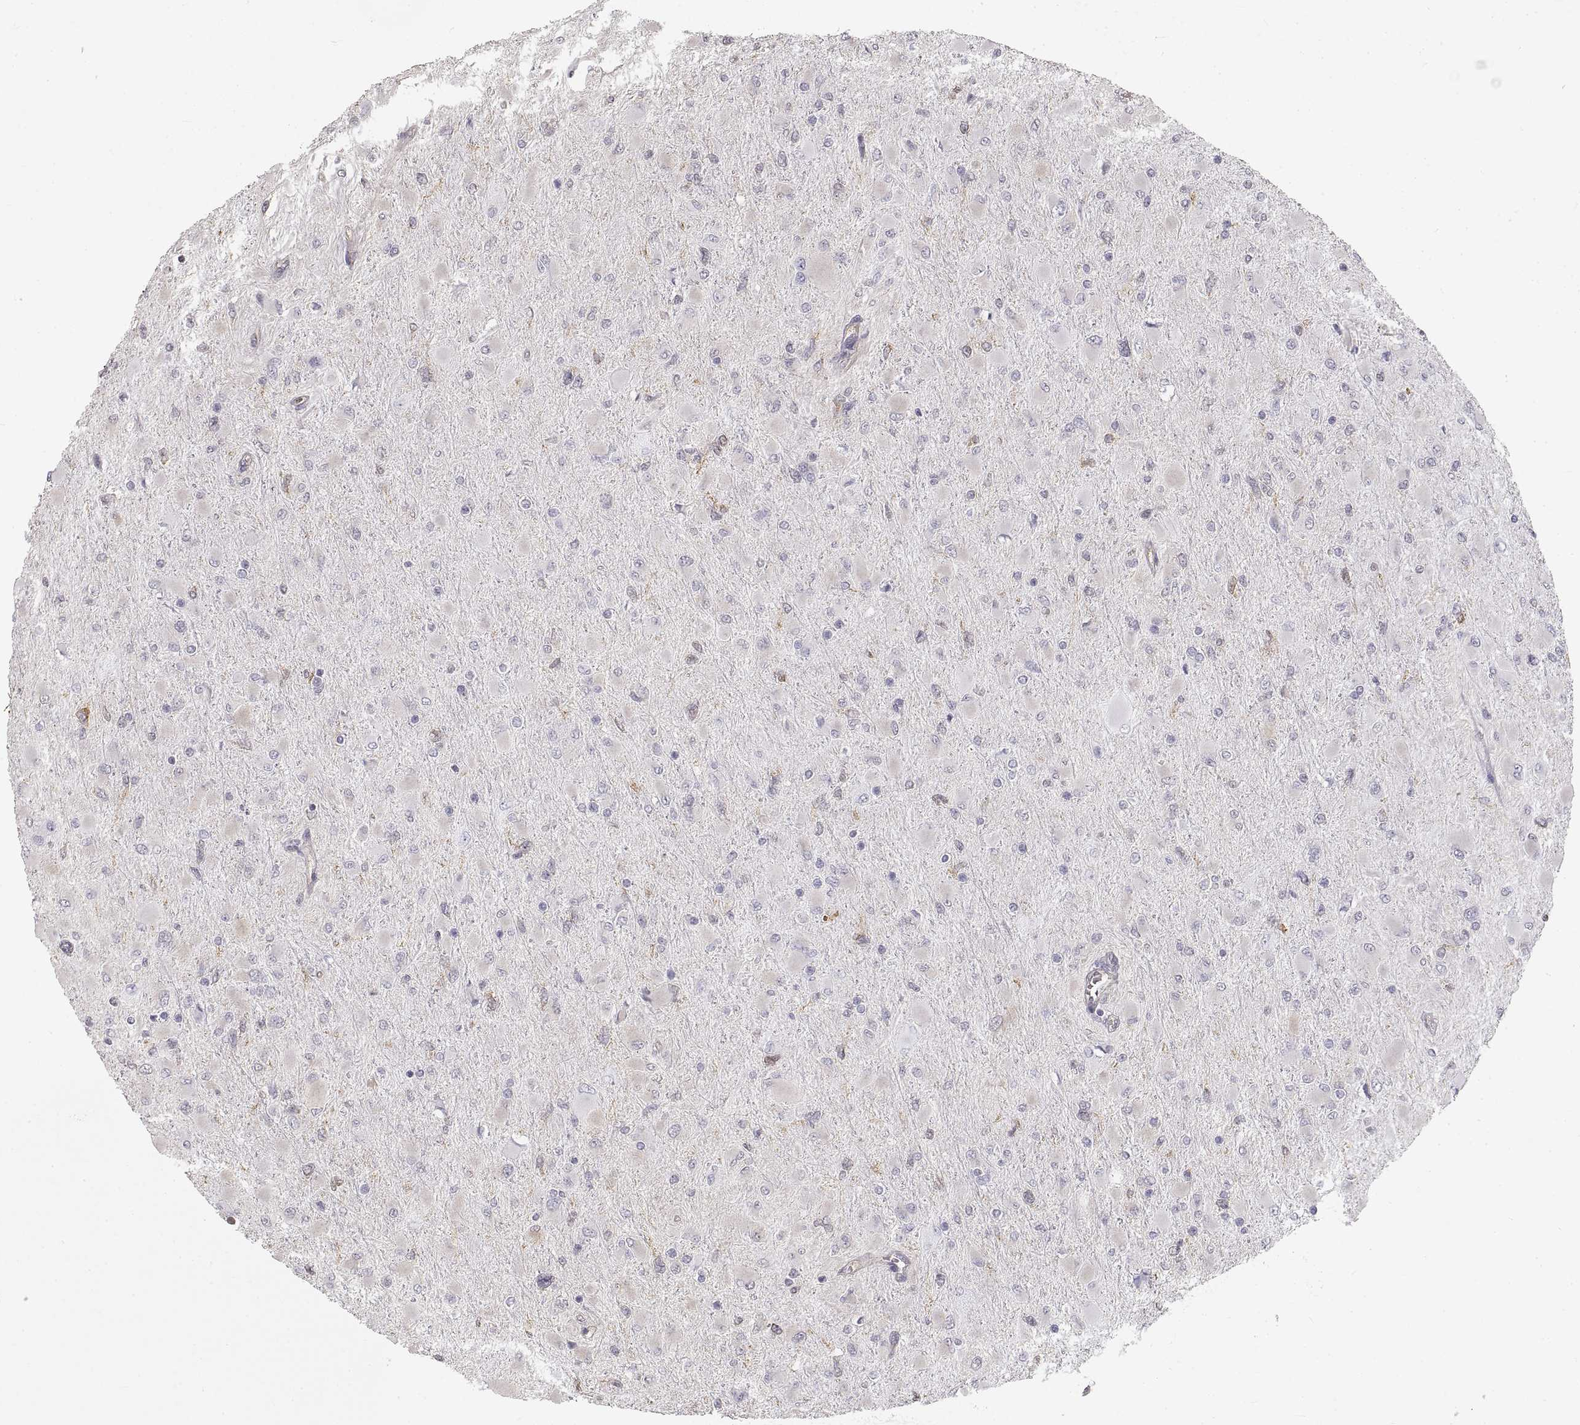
{"staining": {"intensity": "negative", "quantity": "none", "location": "none"}, "tissue": "glioma", "cell_type": "Tumor cells", "image_type": "cancer", "snomed": [{"axis": "morphology", "description": "Glioma, malignant, High grade"}, {"axis": "topography", "description": "Cerebral cortex"}], "caption": "High magnification brightfield microscopy of glioma stained with DAB (3,3'-diaminobenzidine) (brown) and counterstained with hematoxylin (blue): tumor cells show no significant positivity. The staining was performed using DAB to visualize the protein expression in brown, while the nuclei were stained in blue with hematoxylin (Magnification: 20x).", "gene": "HSP90AB1", "patient": {"sex": "female", "age": 36}}